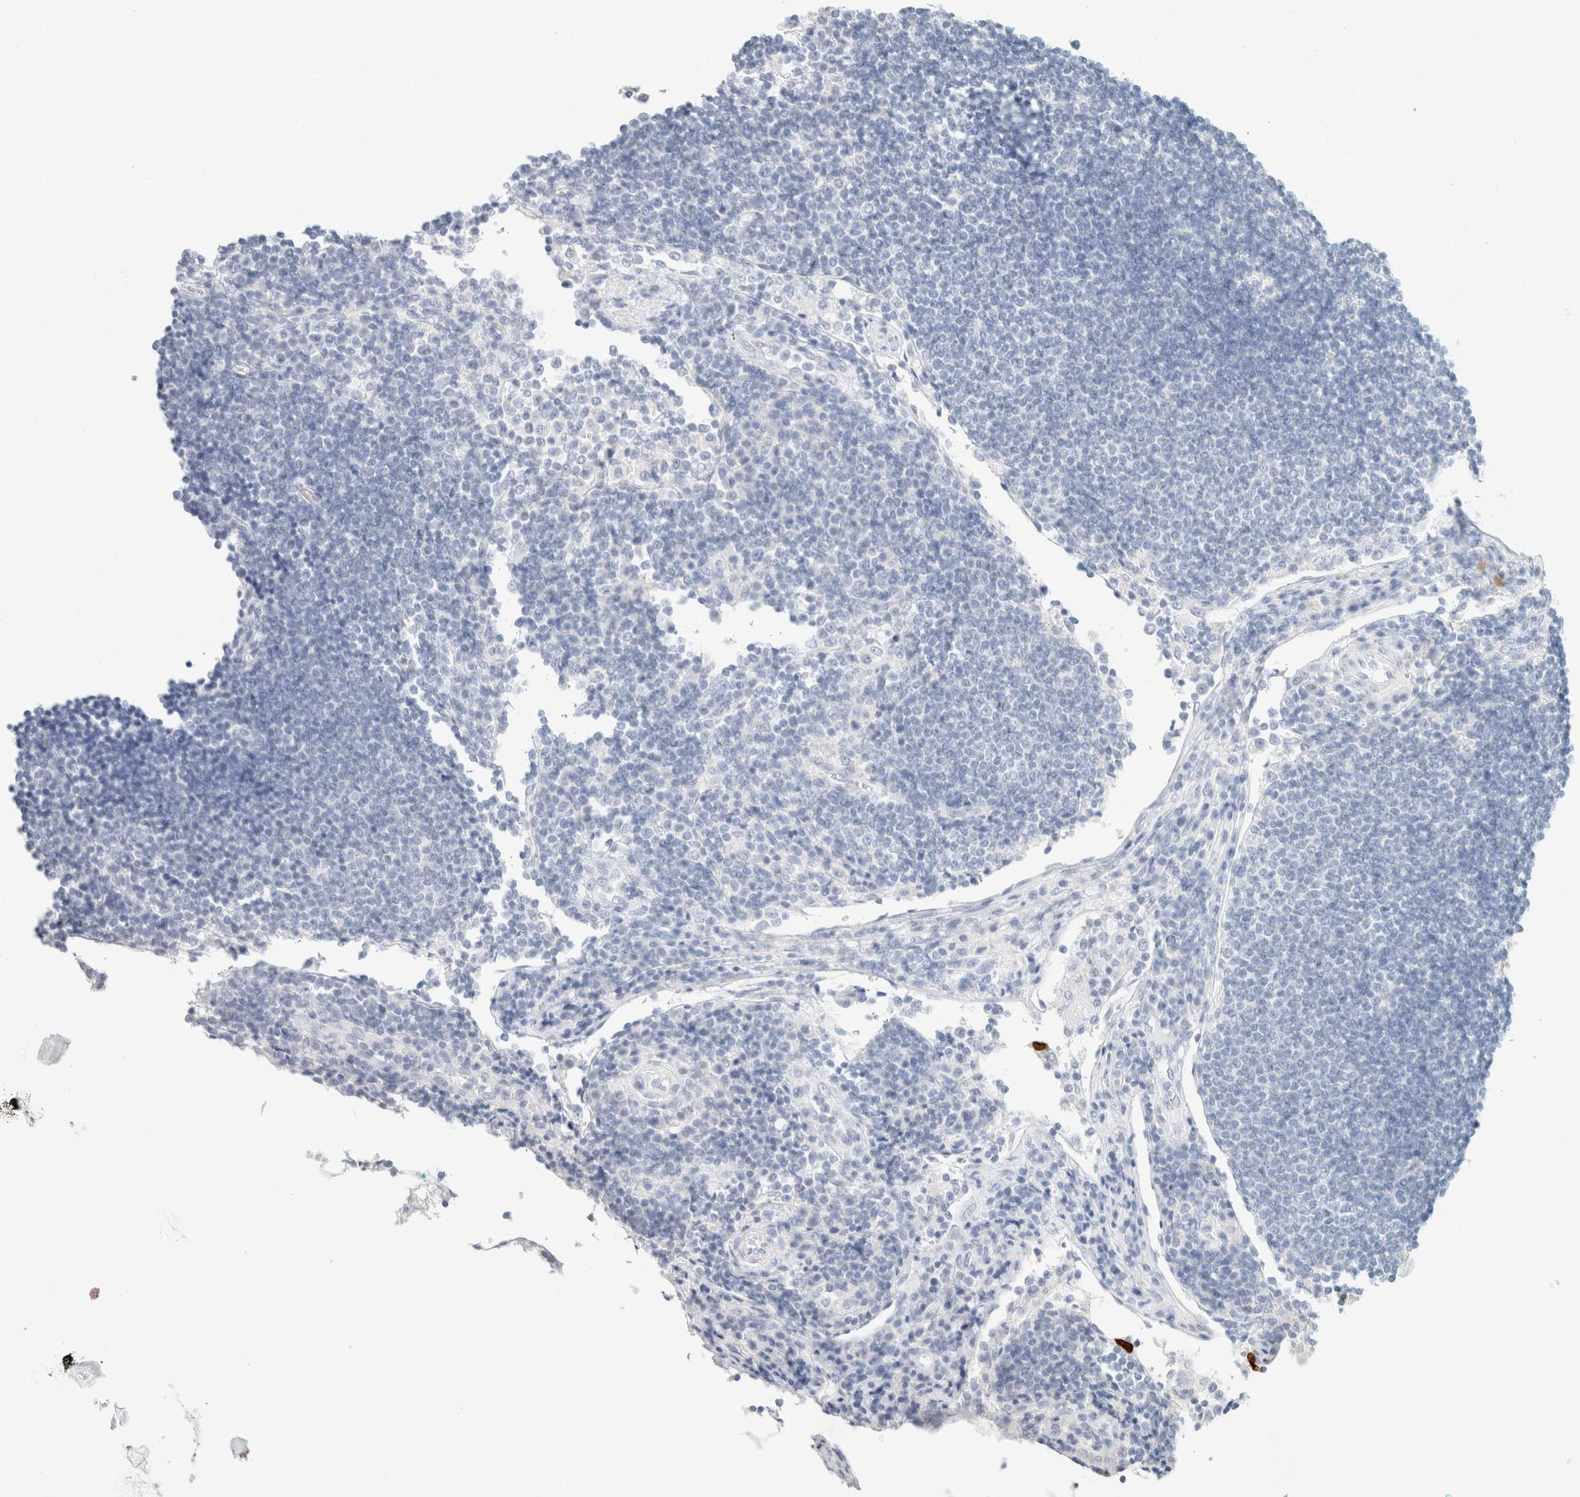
{"staining": {"intensity": "negative", "quantity": "none", "location": "none"}, "tissue": "lymph node", "cell_type": "Germinal center cells", "image_type": "normal", "snomed": [{"axis": "morphology", "description": "Normal tissue, NOS"}, {"axis": "topography", "description": "Lymph node"}], "caption": "Immunohistochemistry (IHC) of benign human lymph node exhibits no positivity in germinal center cells. Brightfield microscopy of immunohistochemistry (IHC) stained with DAB (3,3'-diaminobenzidine) (brown) and hematoxylin (blue), captured at high magnification.", "gene": "KRT20", "patient": {"sex": "female", "age": 53}}